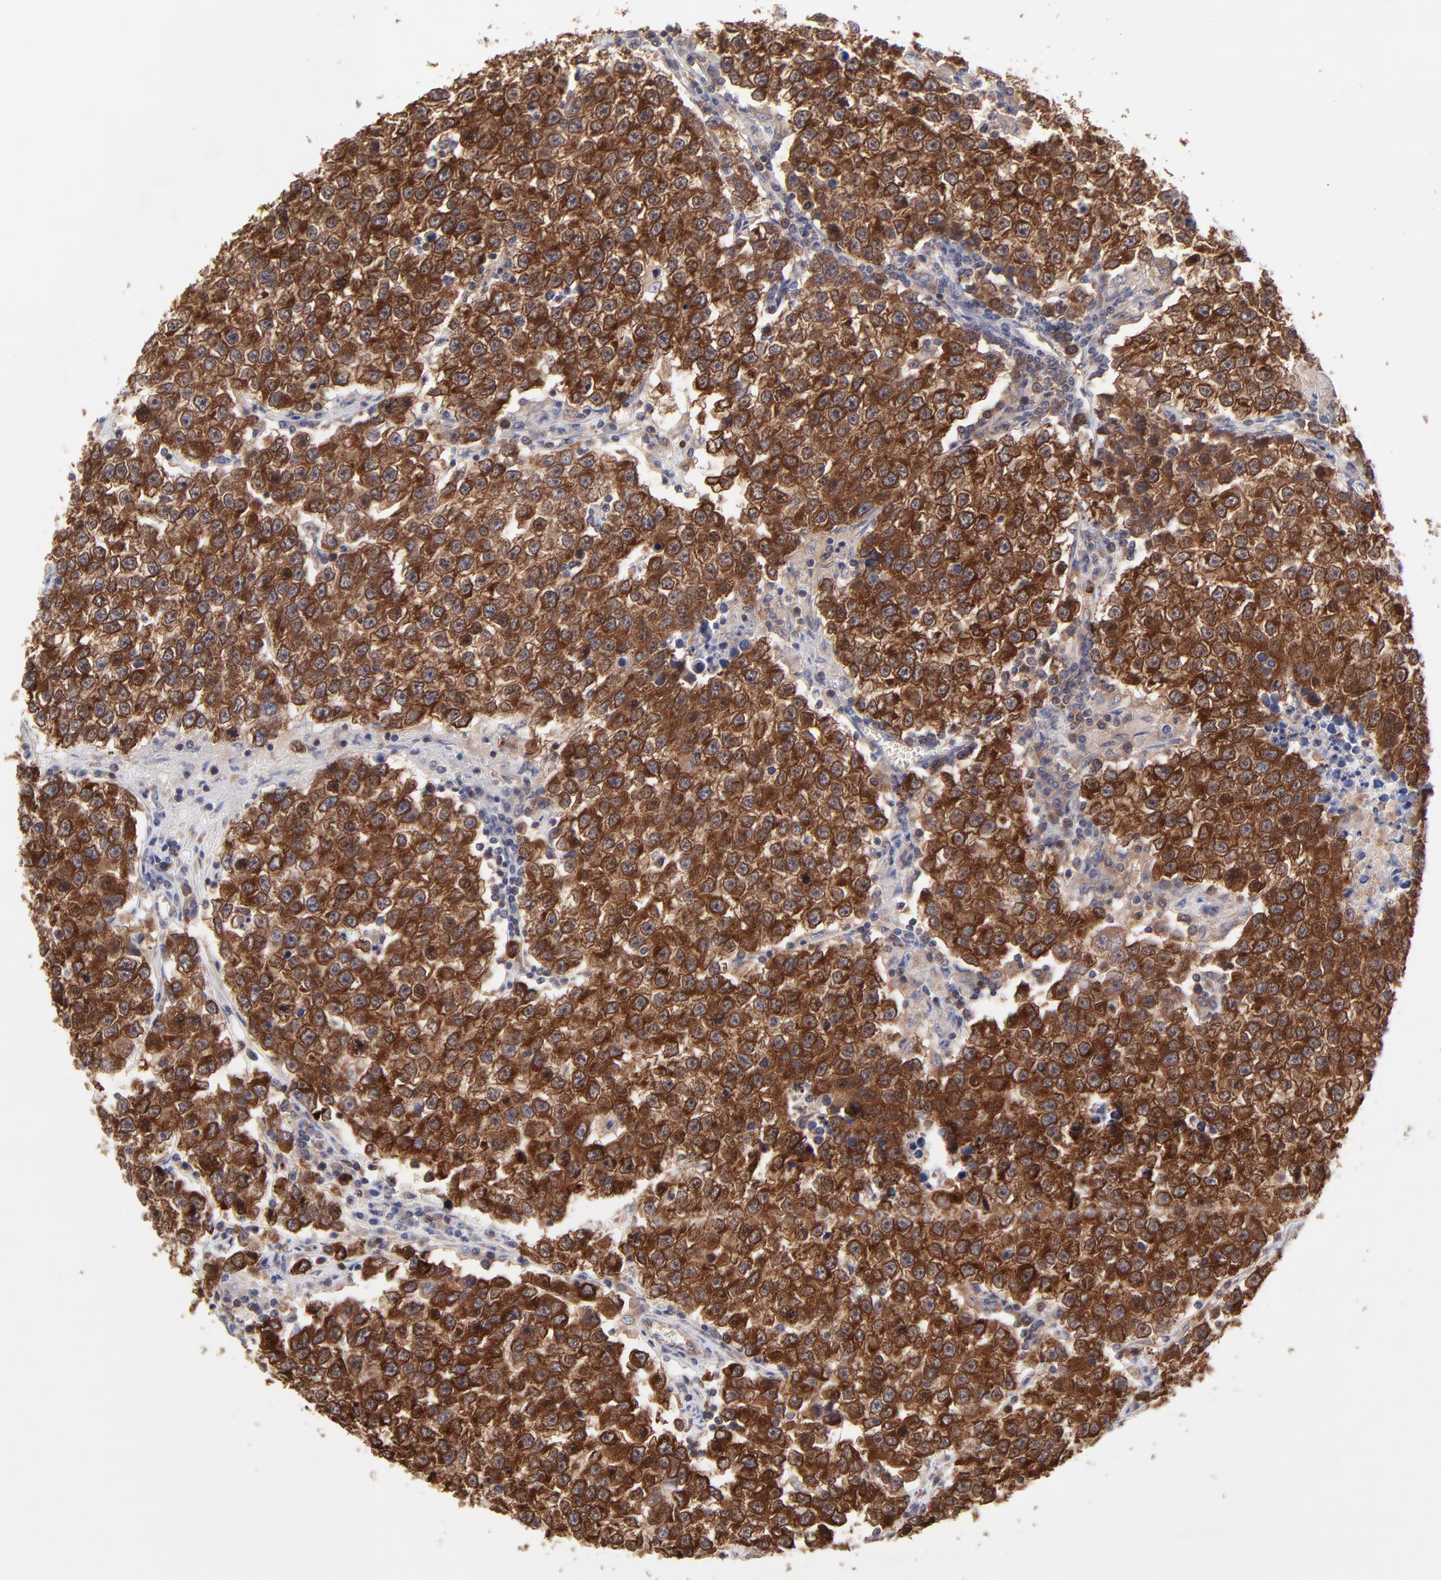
{"staining": {"intensity": "strong", "quantity": ">75%", "location": "cytoplasmic/membranous"}, "tissue": "testis cancer", "cell_type": "Tumor cells", "image_type": "cancer", "snomed": [{"axis": "morphology", "description": "Seminoma, NOS"}, {"axis": "topography", "description": "Testis"}], "caption": "Testis cancer (seminoma) tissue exhibits strong cytoplasmic/membranous expression in approximately >75% of tumor cells, visualized by immunohistochemistry.", "gene": "GART", "patient": {"sex": "male", "age": 36}}